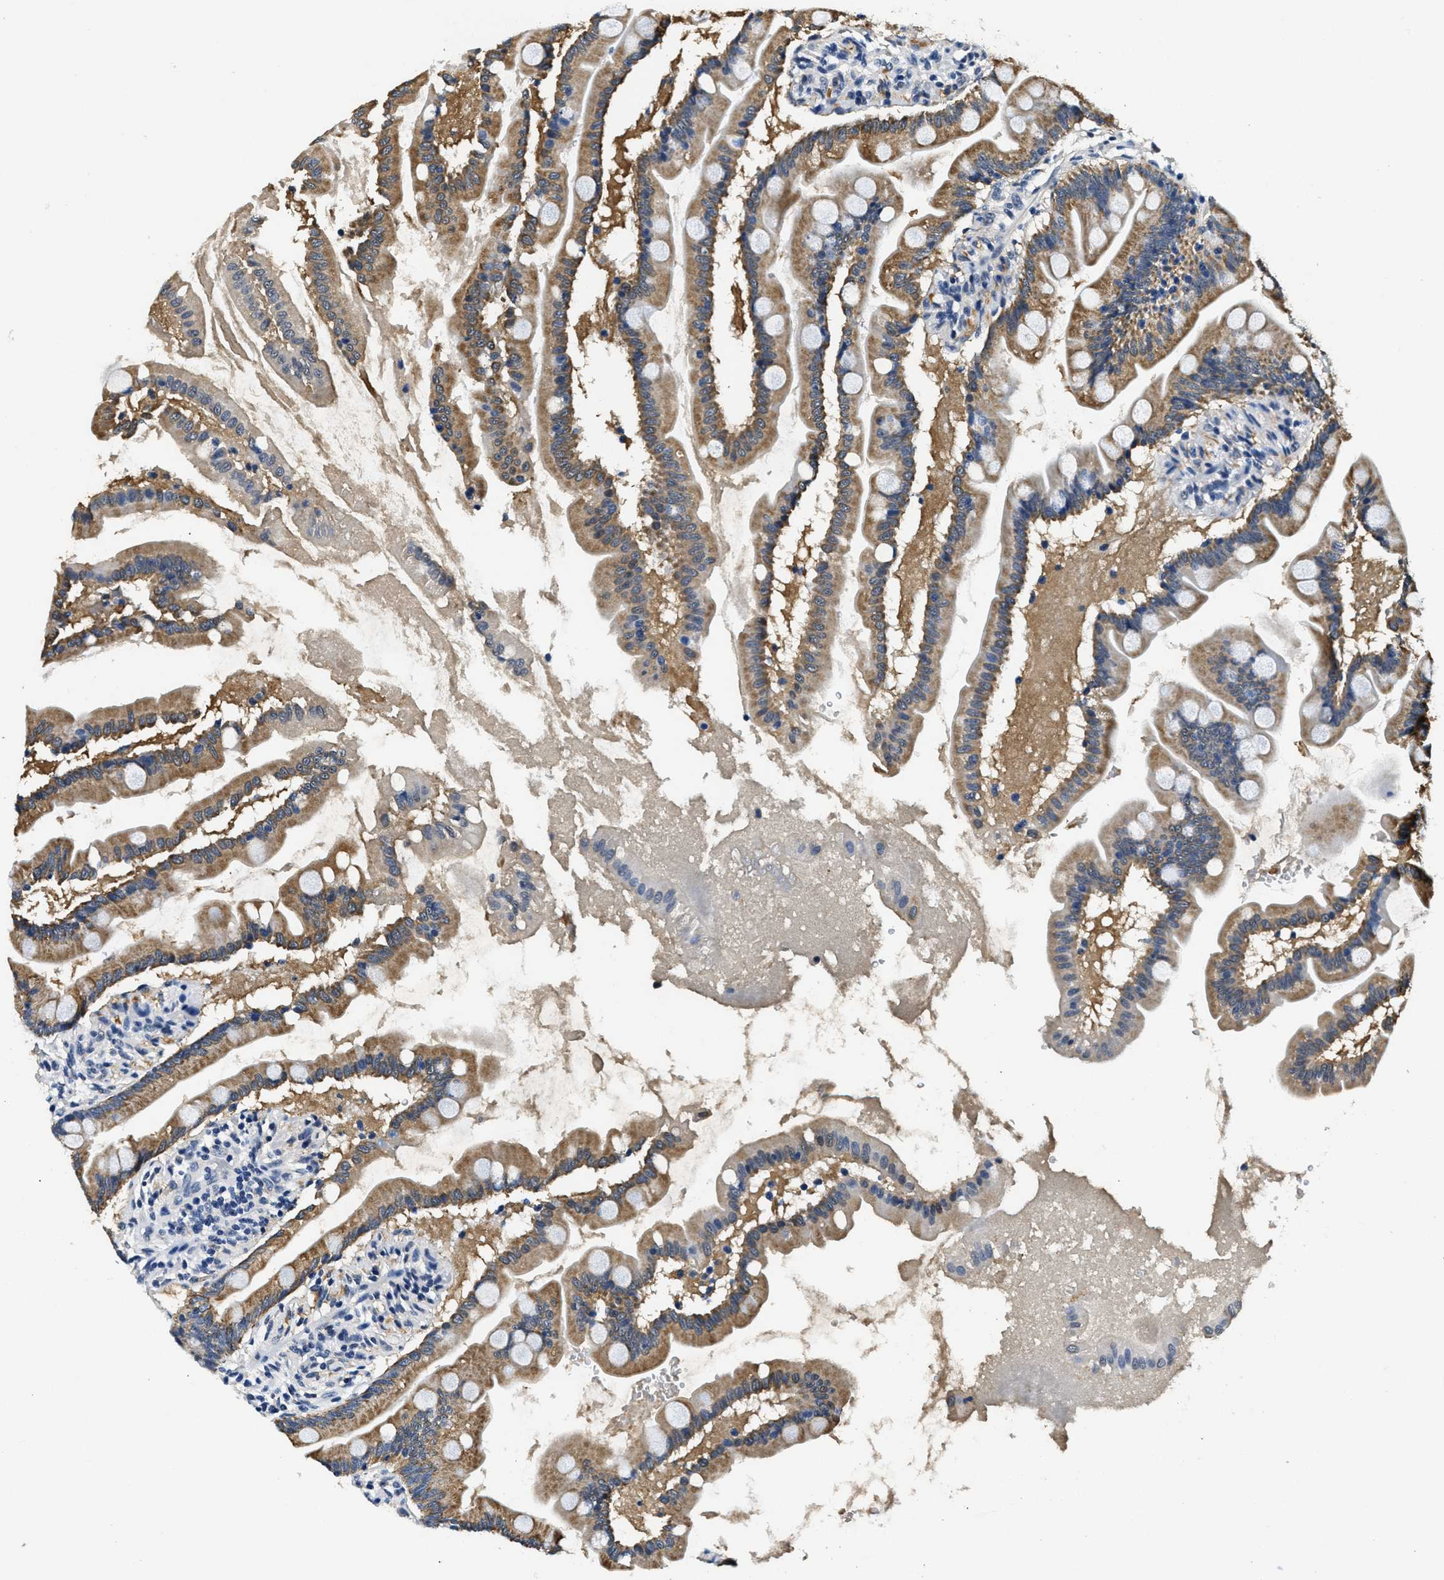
{"staining": {"intensity": "moderate", "quantity": ">75%", "location": "cytoplasmic/membranous"}, "tissue": "small intestine", "cell_type": "Glandular cells", "image_type": "normal", "snomed": [{"axis": "morphology", "description": "Normal tissue, NOS"}, {"axis": "topography", "description": "Small intestine"}], "caption": "This photomicrograph shows immunohistochemistry (IHC) staining of benign small intestine, with medium moderate cytoplasmic/membranous staining in approximately >75% of glandular cells.", "gene": "HS3ST2", "patient": {"sex": "female", "age": 56}}